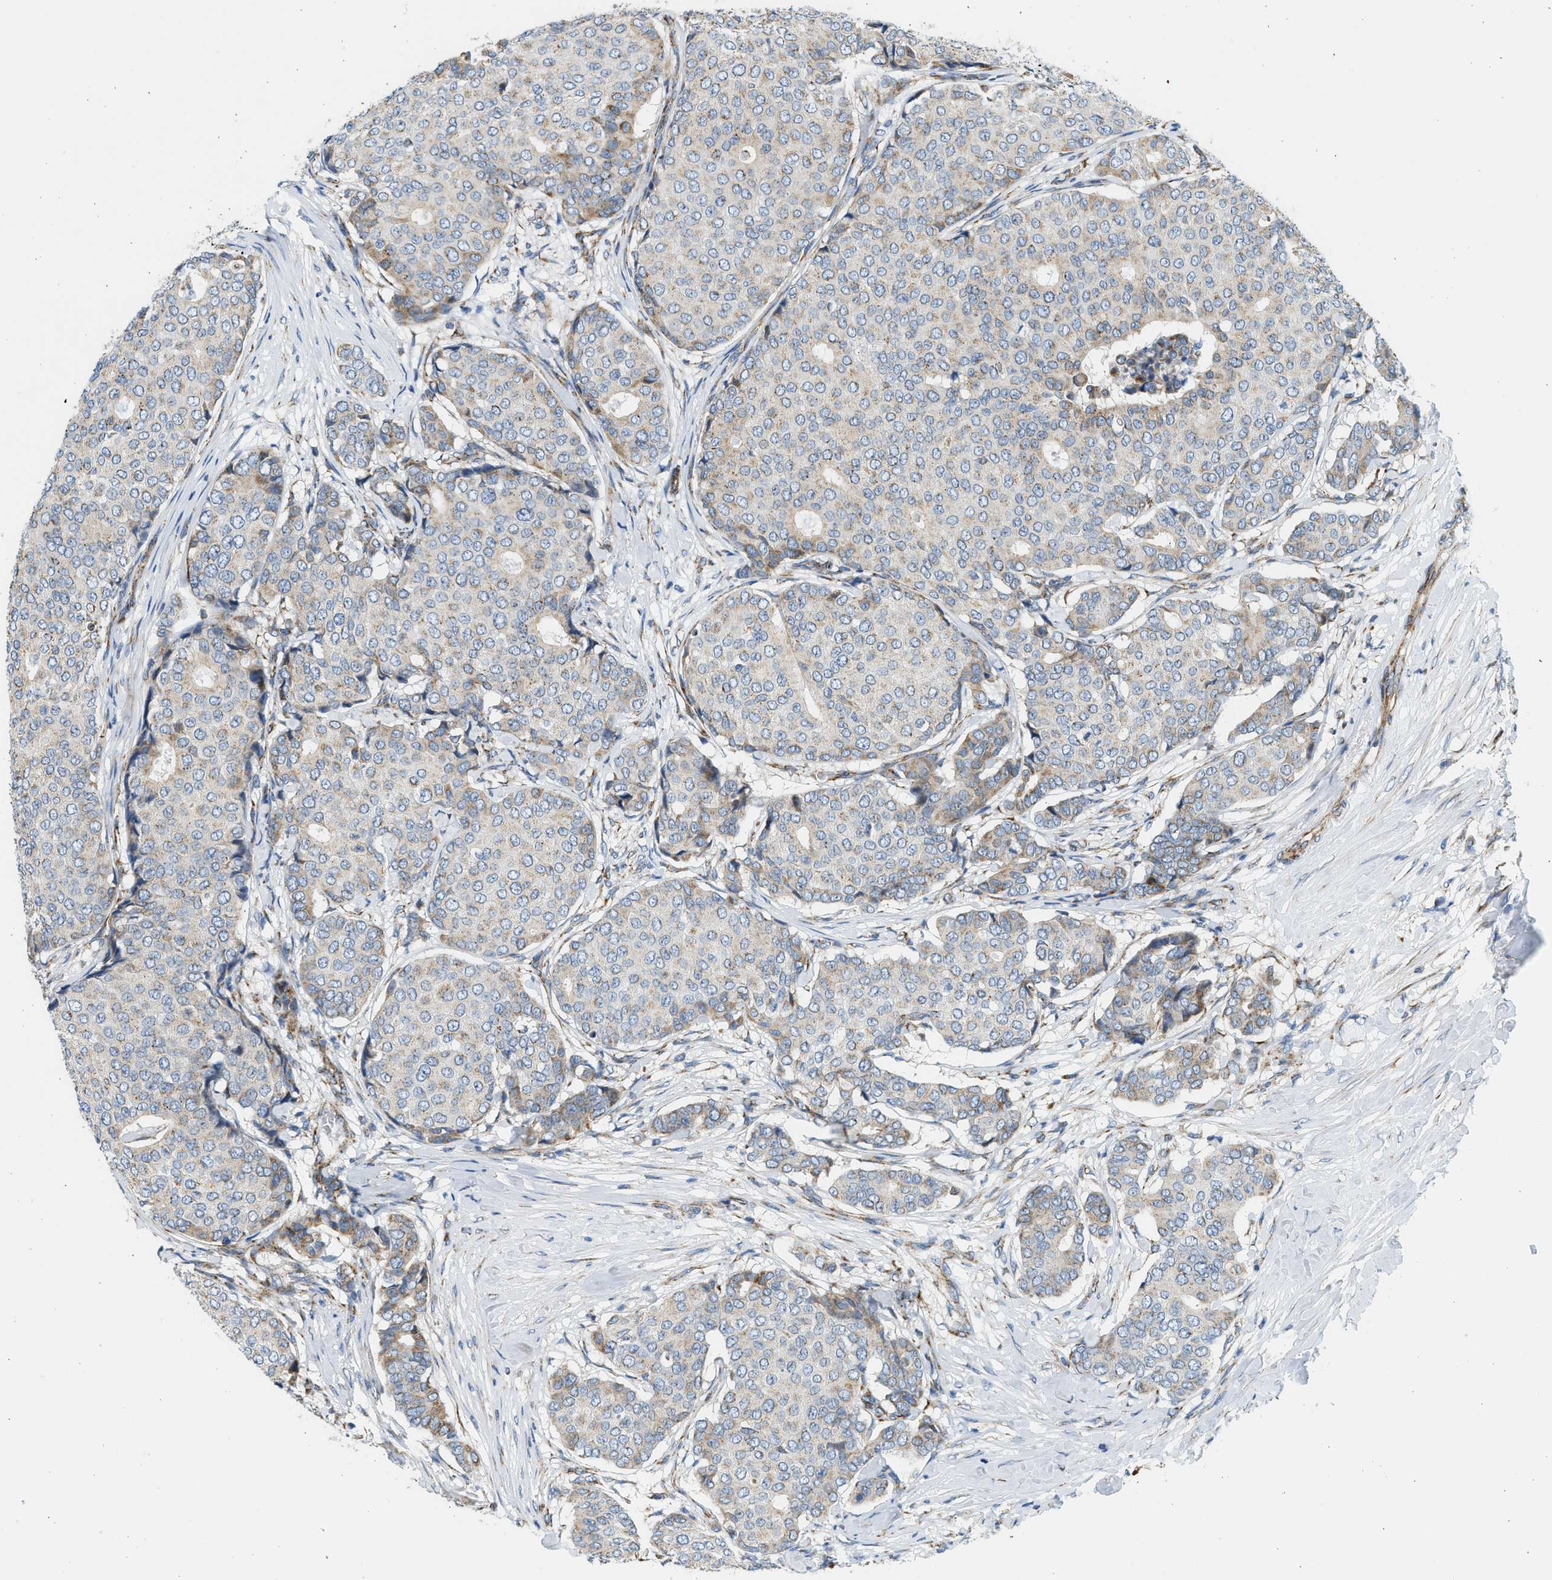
{"staining": {"intensity": "moderate", "quantity": "<25%", "location": "cytoplasmic/membranous"}, "tissue": "breast cancer", "cell_type": "Tumor cells", "image_type": "cancer", "snomed": [{"axis": "morphology", "description": "Duct carcinoma"}, {"axis": "topography", "description": "Breast"}], "caption": "IHC staining of breast invasive ductal carcinoma, which reveals low levels of moderate cytoplasmic/membranous expression in approximately <25% of tumor cells indicating moderate cytoplasmic/membranous protein staining. The staining was performed using DAB (3,3'-diaminobenzidine) (brown) for protein detection and nuclei were counterstained in hematoxylin (blue).", "gene": "KCNMB3", "patient": {"sex": "female", "age": 75}}